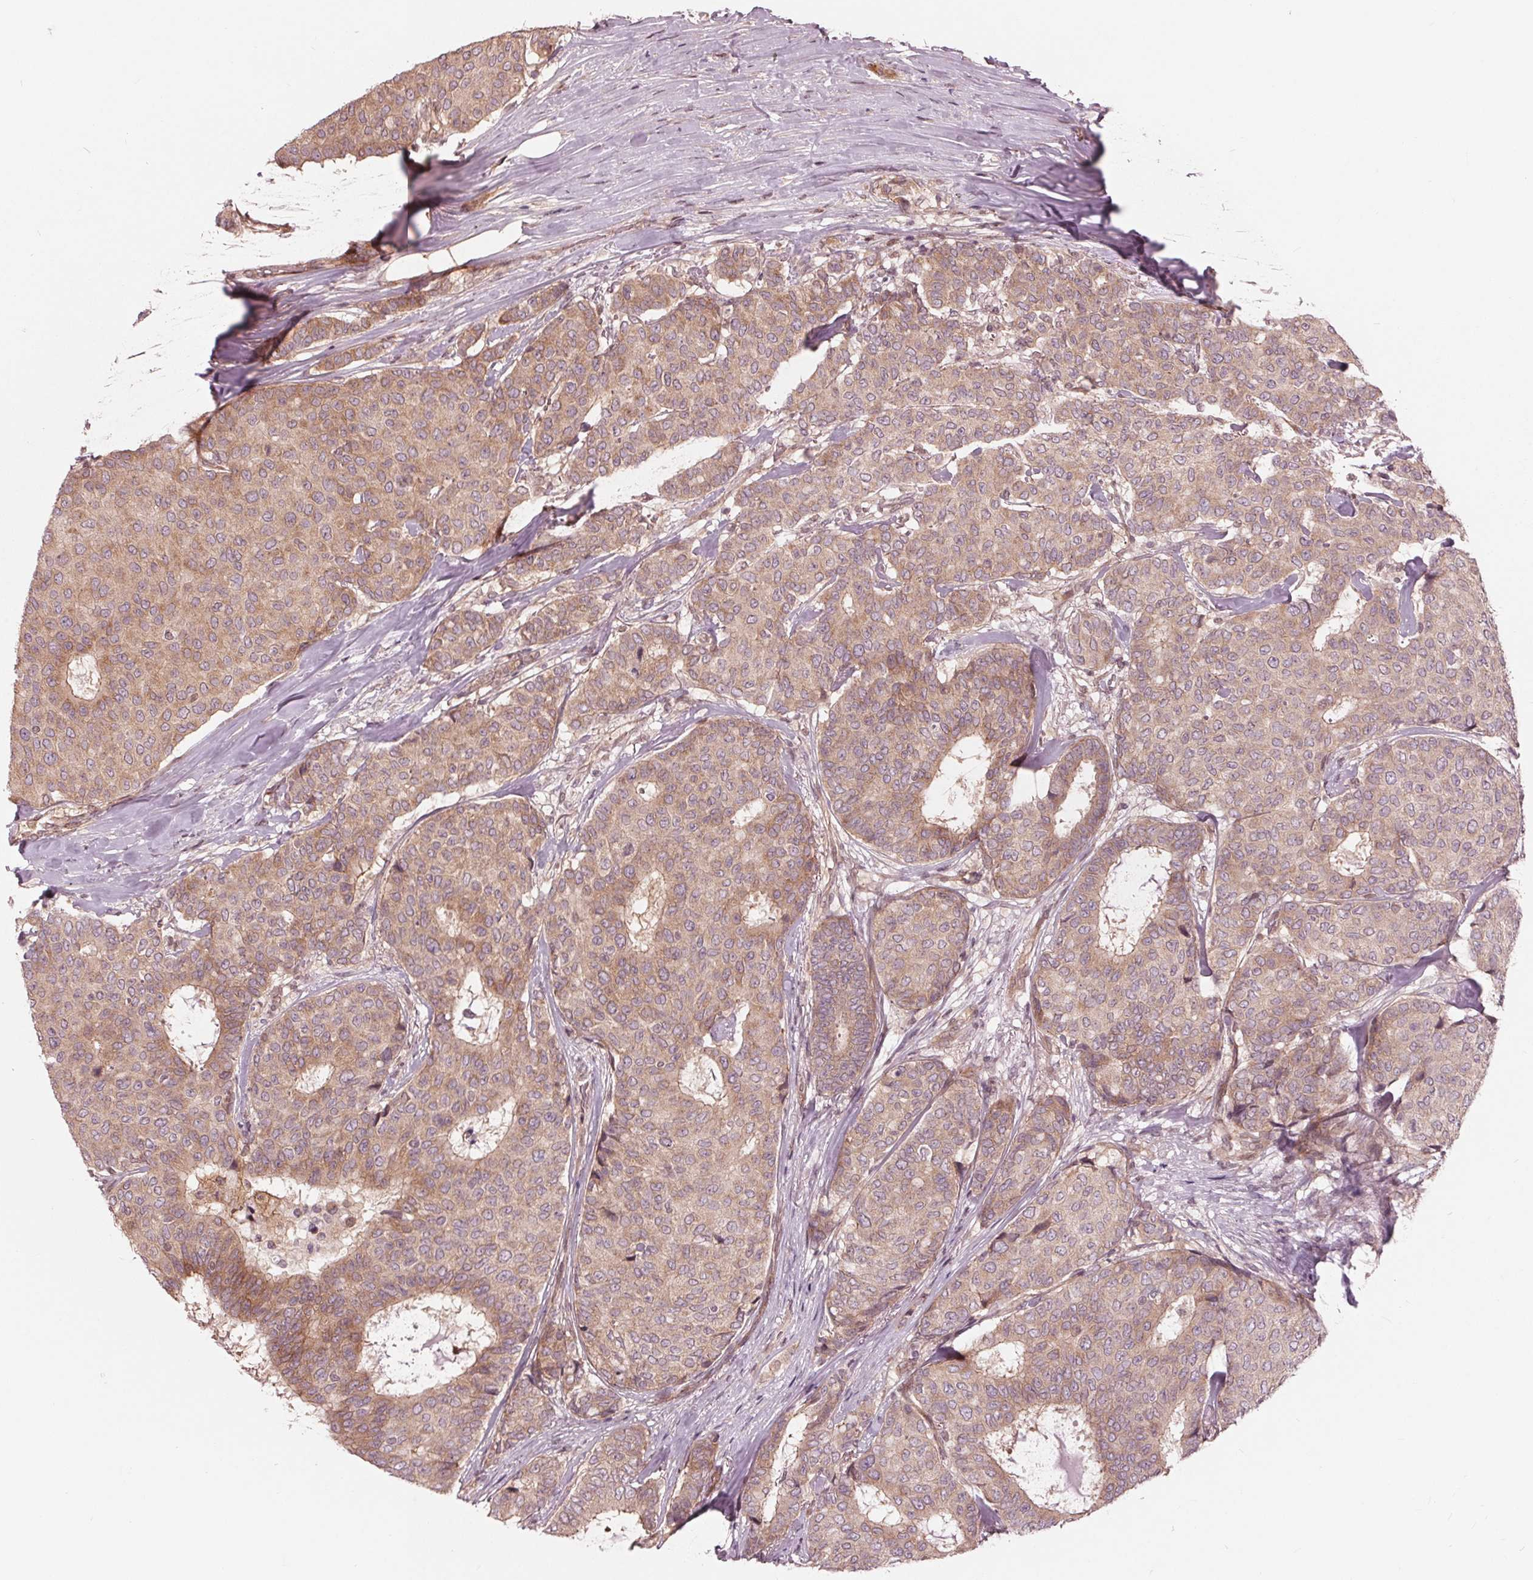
{"staining": {"intensity": "moderate", "quantity": ">75%", "location": "cytoplasmic/membranous"}, "tissue": "breast cancer", "cell_type": "Tumor cells", "image_type": "cancer", "snomed": [{"axis": "morphology", "description": "Duct carcinoma"}, {"axis": "topography", "description": "Breast"}], "caption": "Tumor cells reveal medium levels of moderate cytoplasmic/membranous staining in about >75% of cells in breast cancer (intraductal carcinoma).", "gene": "TXNIP", "patient": {"sex": "female", "age": 75}}